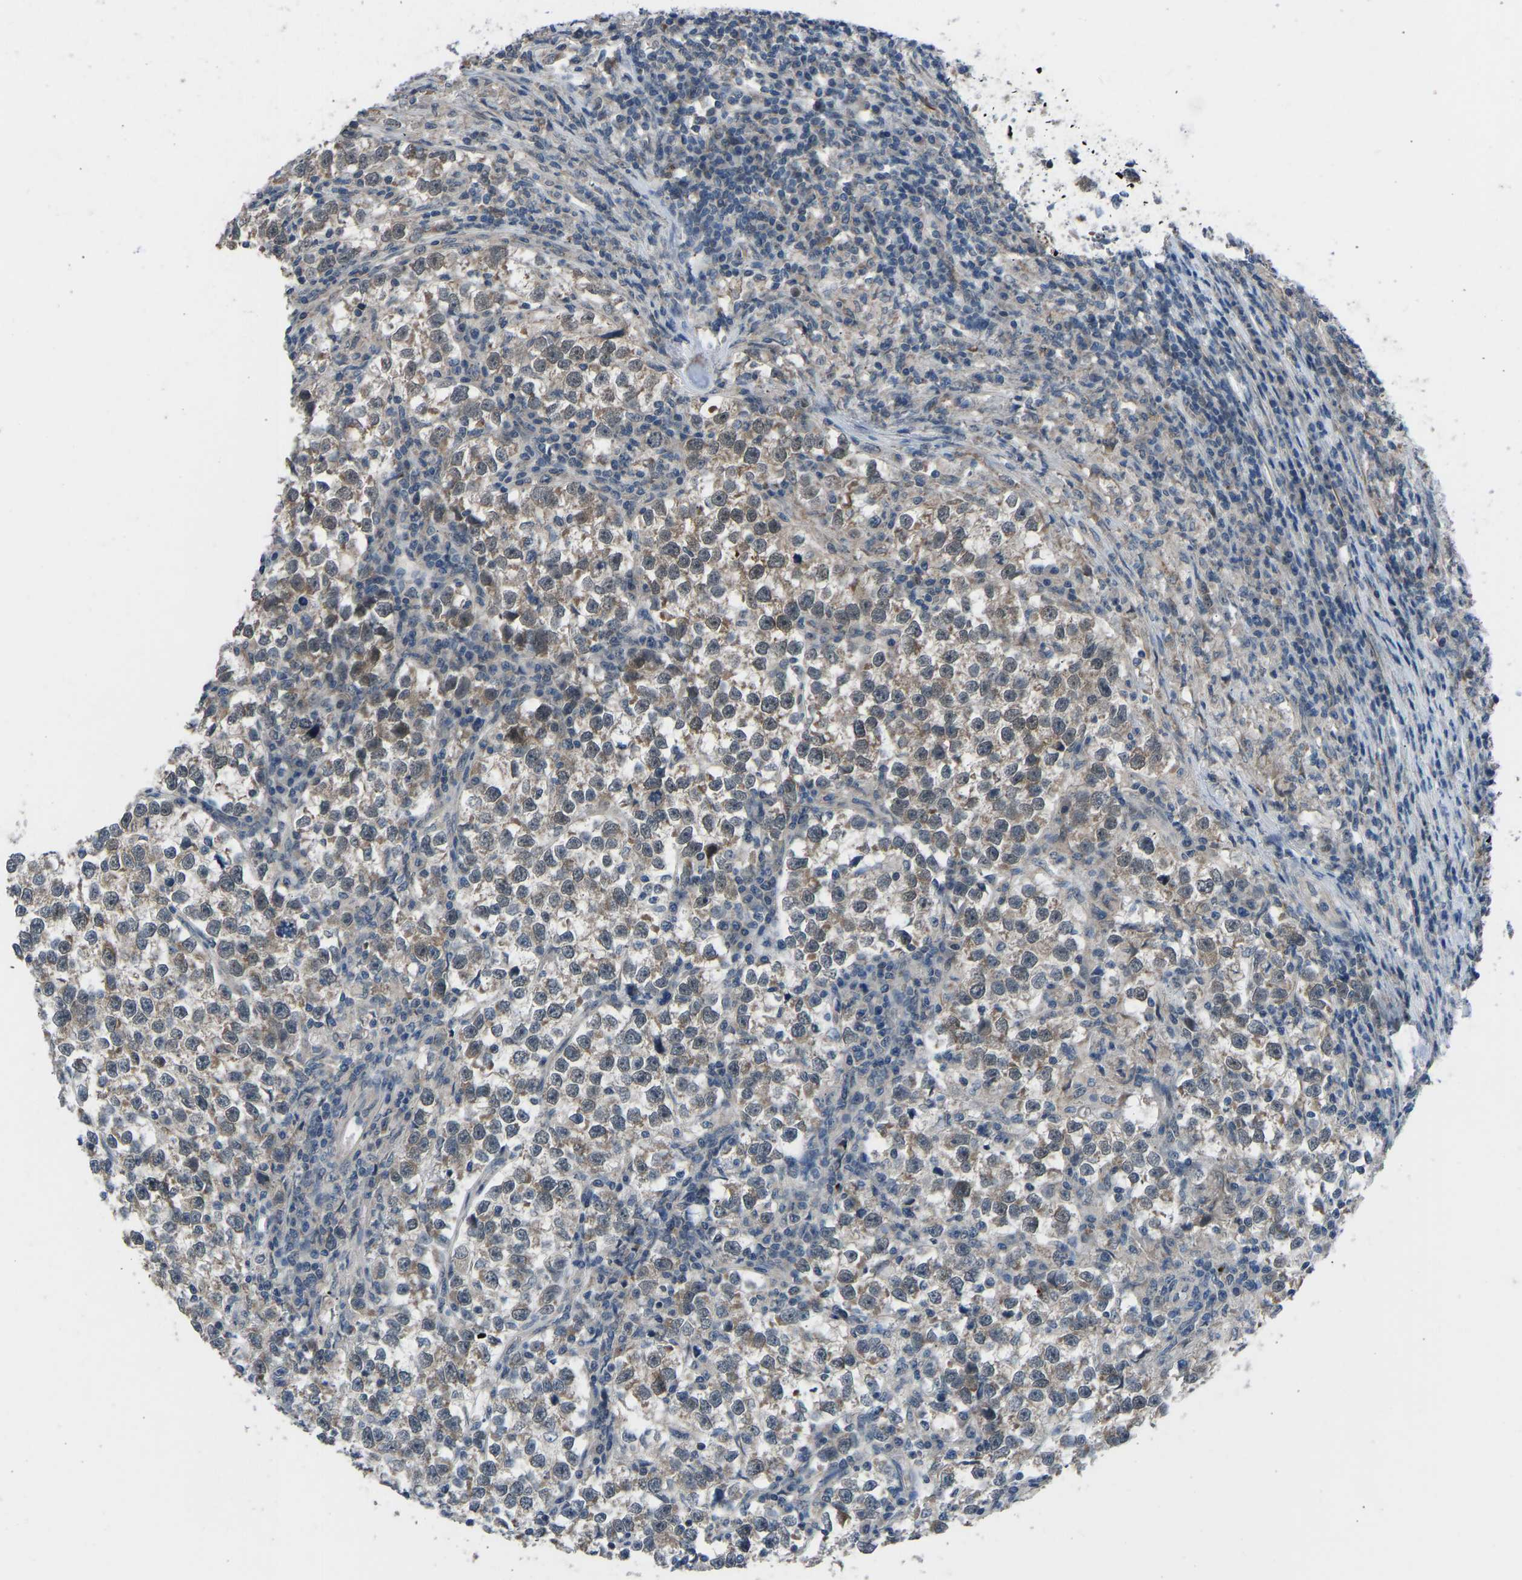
{"staining": {"intensity": "weak", "quantity": ">75%", "location": "cytoplasmic/membranous"}, "tissue": "testis cancer", "cell_type": "Tumor cells", "image_type": "cancer", "snomed": [{"axis": "morphology", "description": "Normal tissue, NOS"}, {"axis": "morphology", "description": "Seminoma, NOS"}, {"axis": "topography", "description": "Testis"}], "caption": "This histopathology image exhibits immunohistochemistry staining of seminoma (testis), with low weak cytoplasmic/membranous staining in approximately >75% of tumor cells.", "gene": "CDK2AP1", "patient": {"sex": "male", "age": 43}}